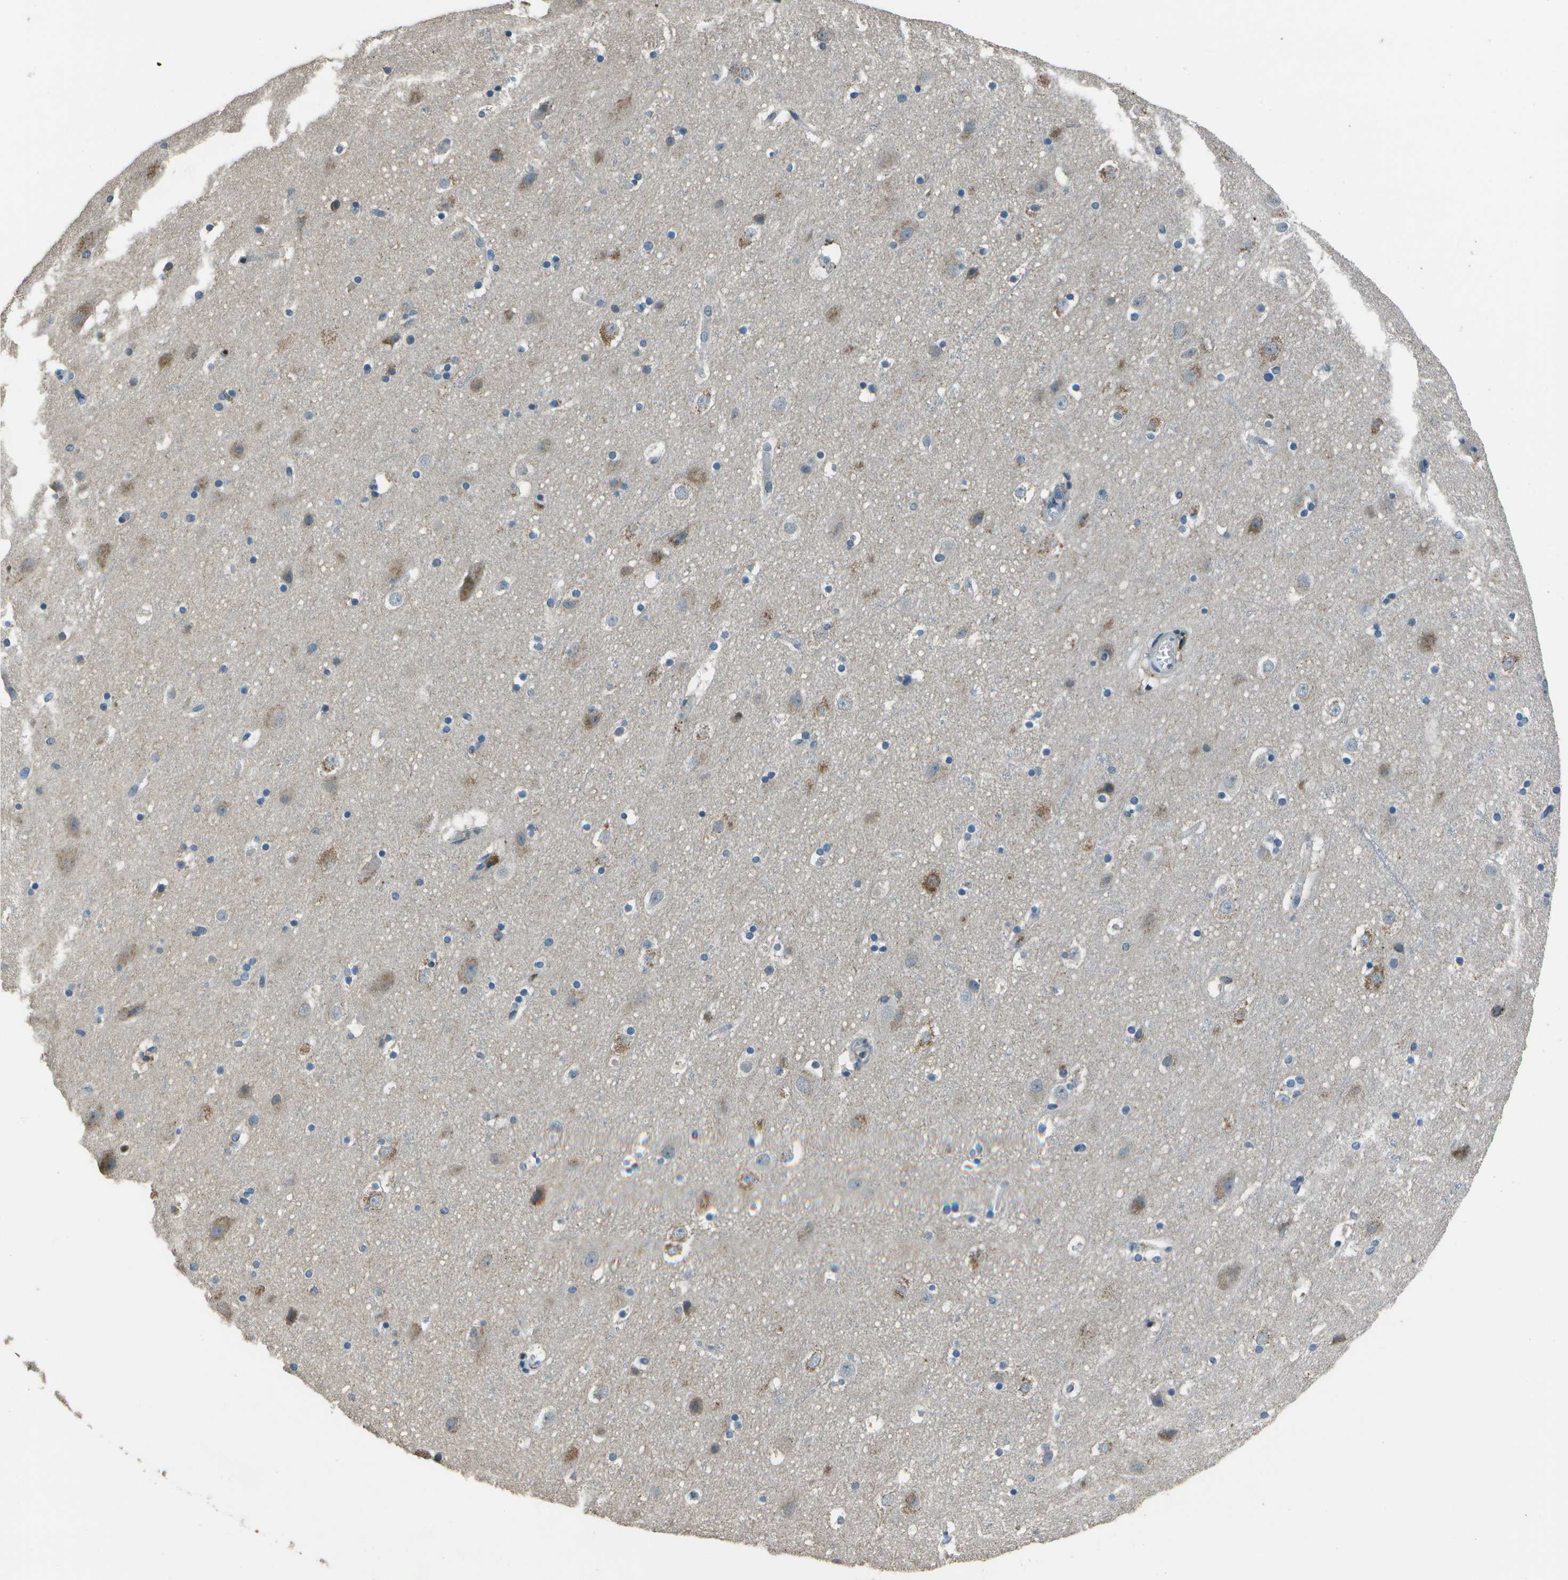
{"staining": {"intensity": "weak", "quantity": "25%-75%", "location": "cytoplasmic/membranous"}, "tissue": "cerebral cortex", "cell_type": "Endothelial cells", "image_type": "normal", "snomed": [{"axis": "morphology", "description": "Normal tissue, NOS"}, {"axis": "topography", "description": "Cerebral cortex"}], "caption": "Benign cerebral cortex was stained to show a protein in brown. There is low levels of weak cytoplasmic/membranous positivity in approximately 25%-75% of endothelial cells. (DAB (3,3'-diaminobenzidine) IHC, brown staining for protein, blue staining for nuclei).", "gene": "PDLIM1", "patient": {"sex": "male", "age": 45}}